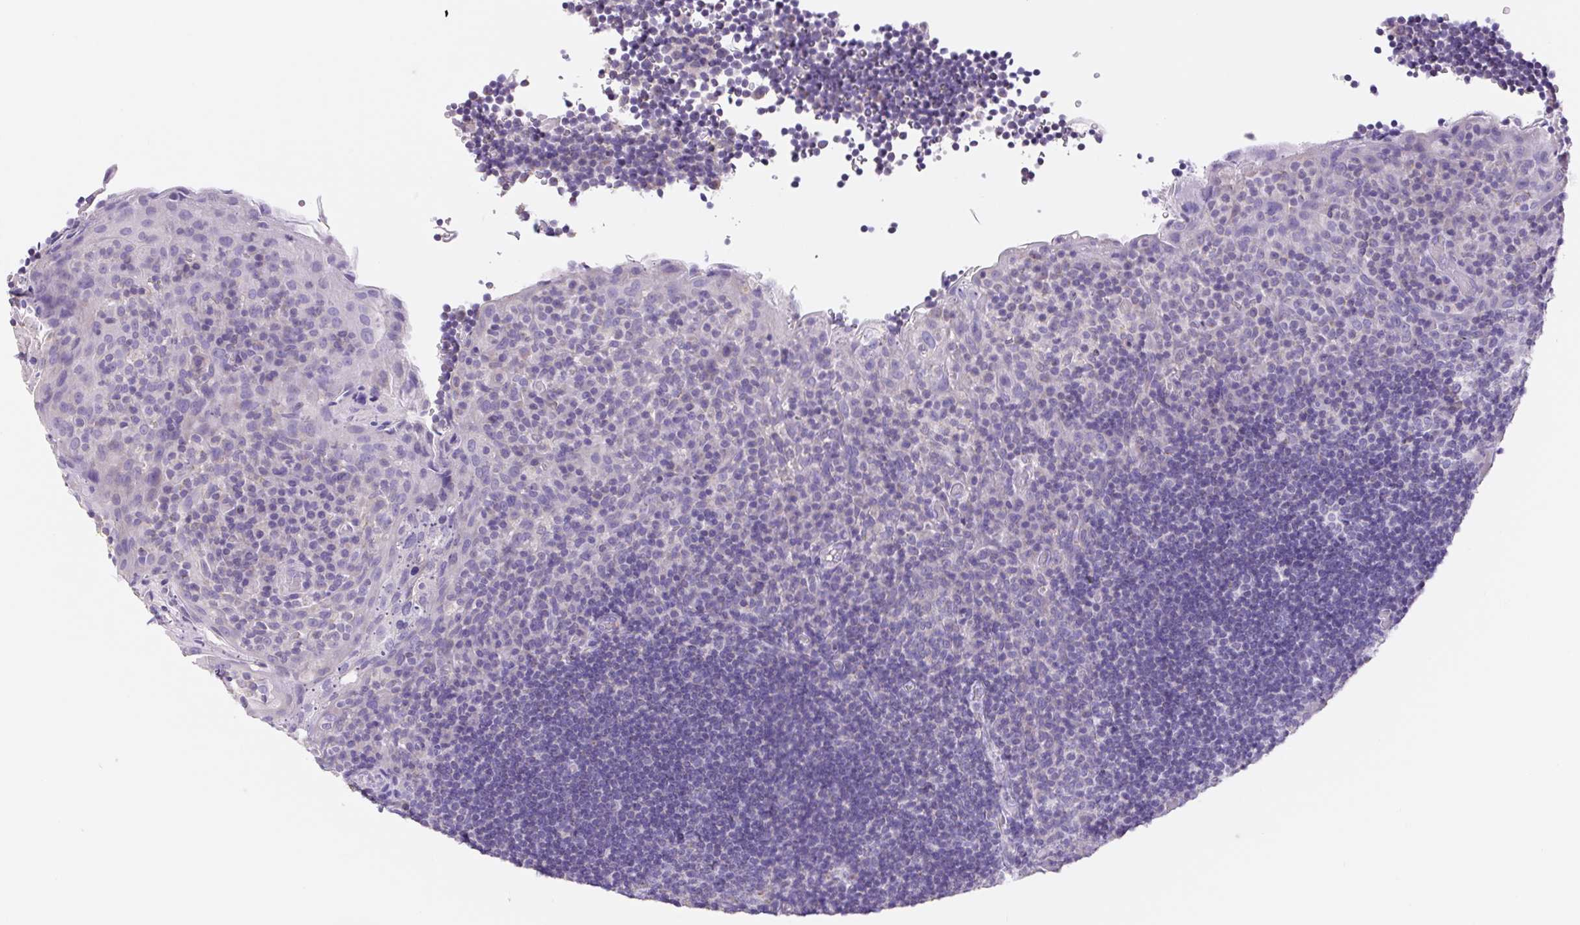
{"staining": {"intensity": "negative", "quantity": "none", "location": "none"}, "tissue": "tonsil", "cell_type": "Germinal center cells", "image_type": "normal", "snomed": [{"axis": "morphology", "description": "Normal tissue, NOS"}, {"axis": "topography", "description": "Tonsil"}], "caption": "Immunohistochemistry (IHC) image of benign human tonsil stained for a protein (brown), which displays no expression in germinal center cells.", "gene": "FKBP6", "patient": {"sex": "male", "age": 17}}